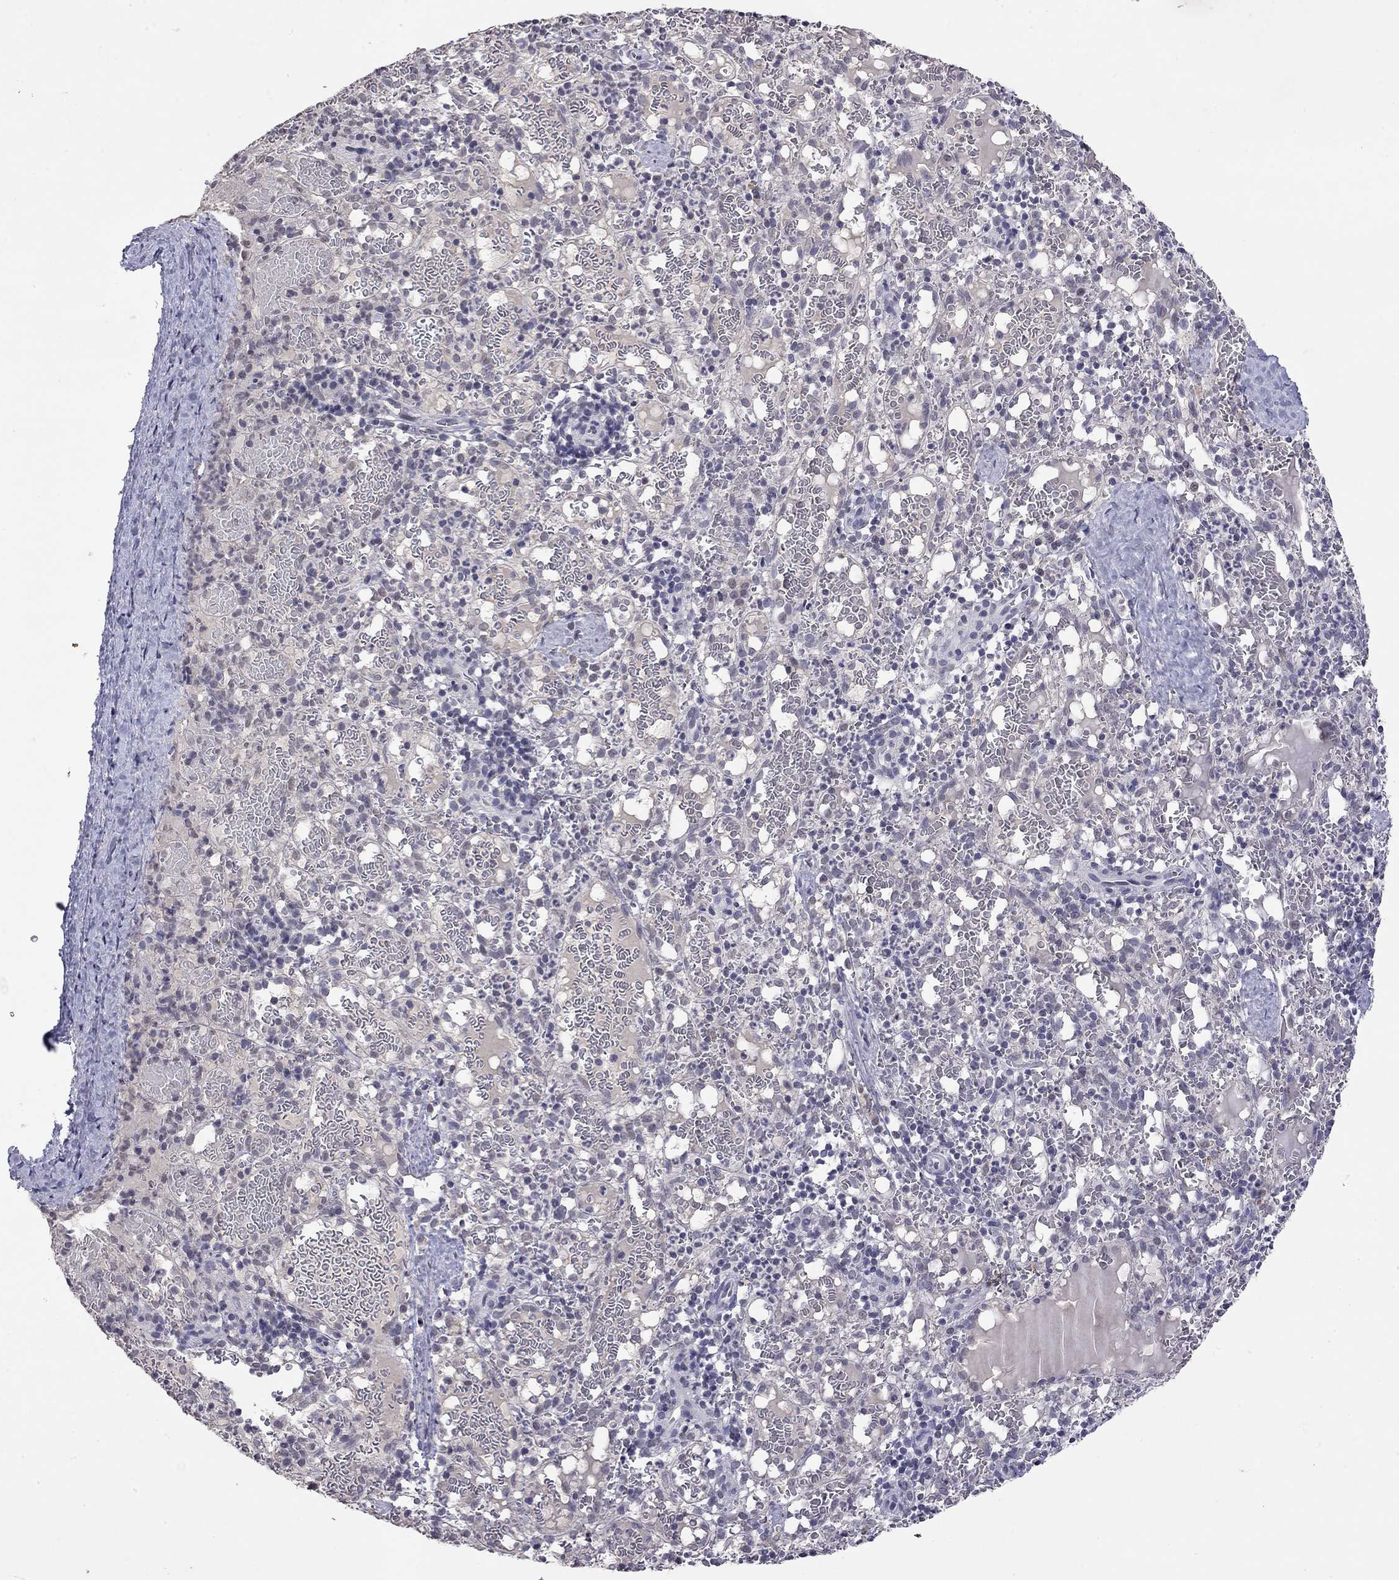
{"staining": {"intensity": "negative", "quantity": "none", "location": "none"}, "tissue": "spleen", "cell_type": "Cells in red pulp", "image_type": "normal", "snomed": [{"axis": "morphology", "description": "Normal tissue, NOS"}, {"axis": "topography", "description": "Spleen"}], "caption": "DAB immunohistochemical staining of benign spleen demonstrates no significant staining in cells in red pulp. The staining is performed using DAB brown chromogen with nuclei counter-stained in using hematoxylin.", "gene": "WNK3", "patient": {"sex": "male", "age": 11}}